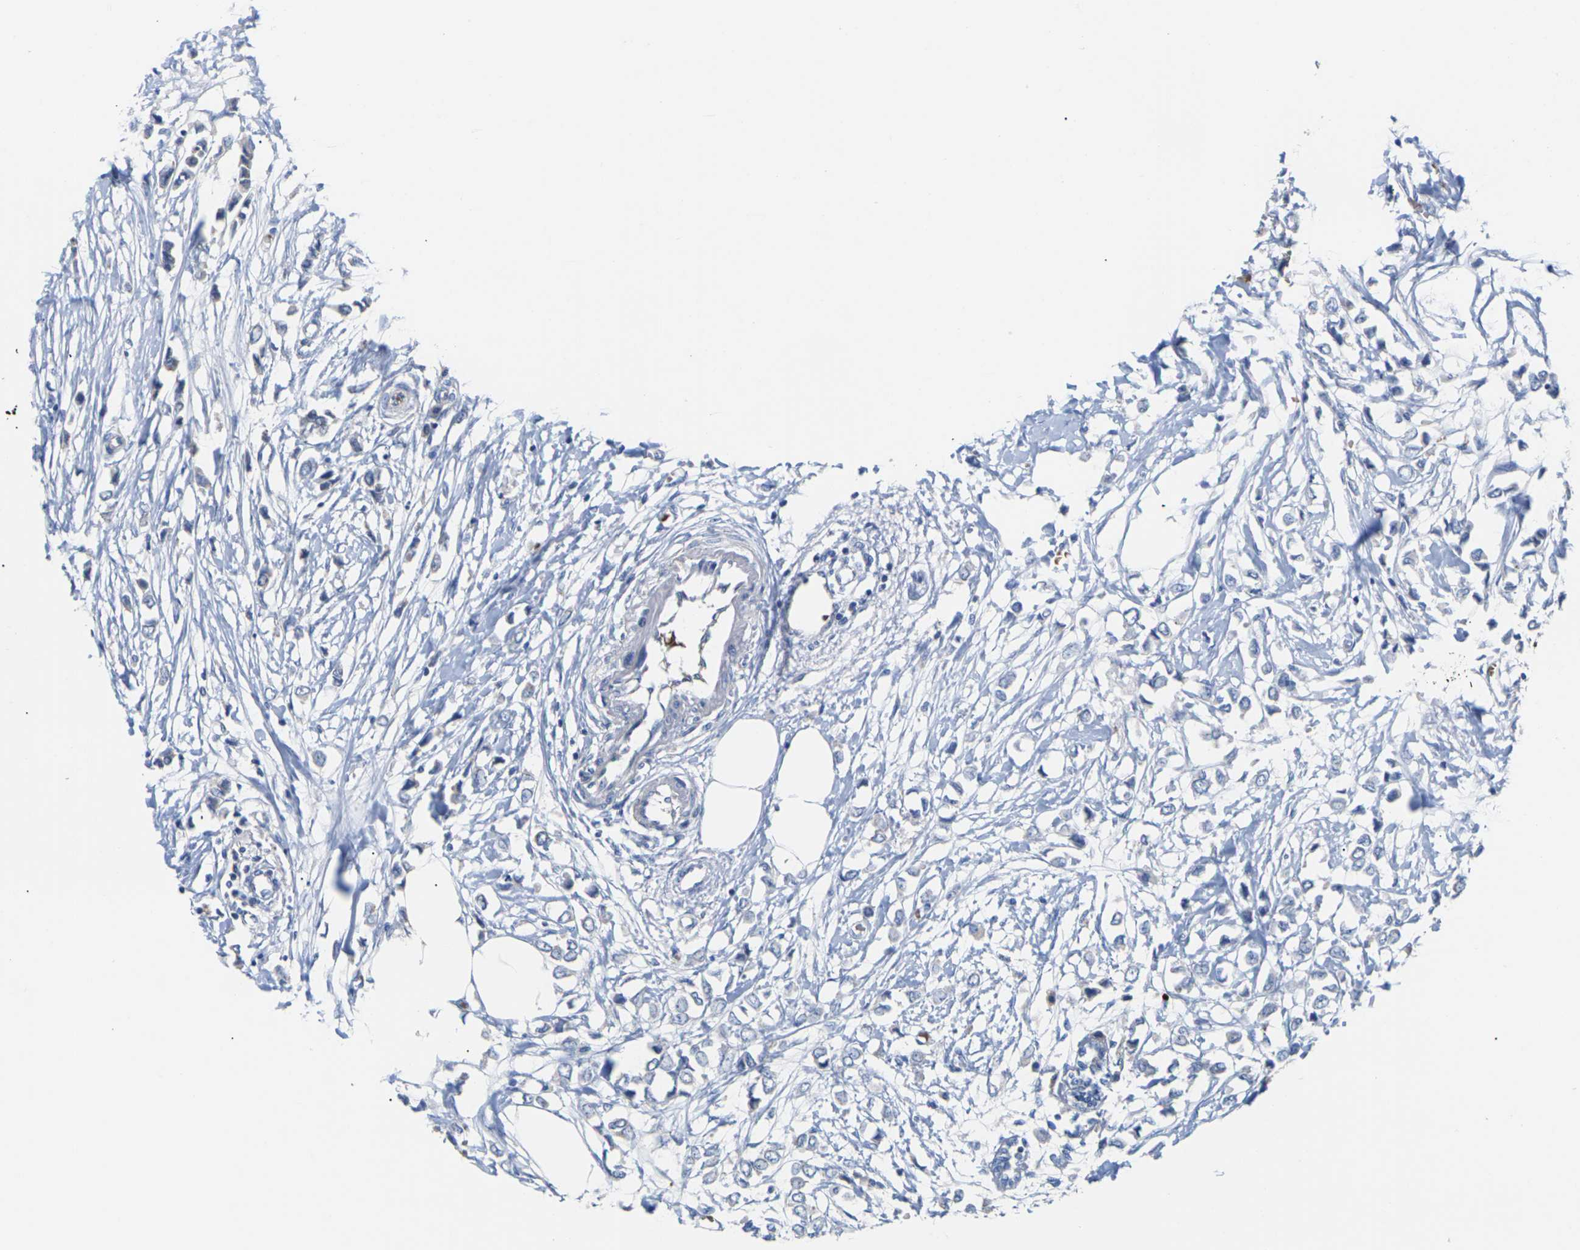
{"staining": {"intensity": "negative", "quantity": "none", "location": "none"}, "tissue": "breast cancer", "cell_type": "Tumor cells", "image_type": "cancer", "snomed": [{"axis": "morphology", "description": "Lobular carcinoma"}, {"axis": "topography", "description": "Breast"}], "caption": "DAB immunohistochemical staining of breast lobular carcinoma demonstrates no significant expression in tumor cells.", "gene": "TMCO4", "patient": {"sex": "female", "age": 51}}